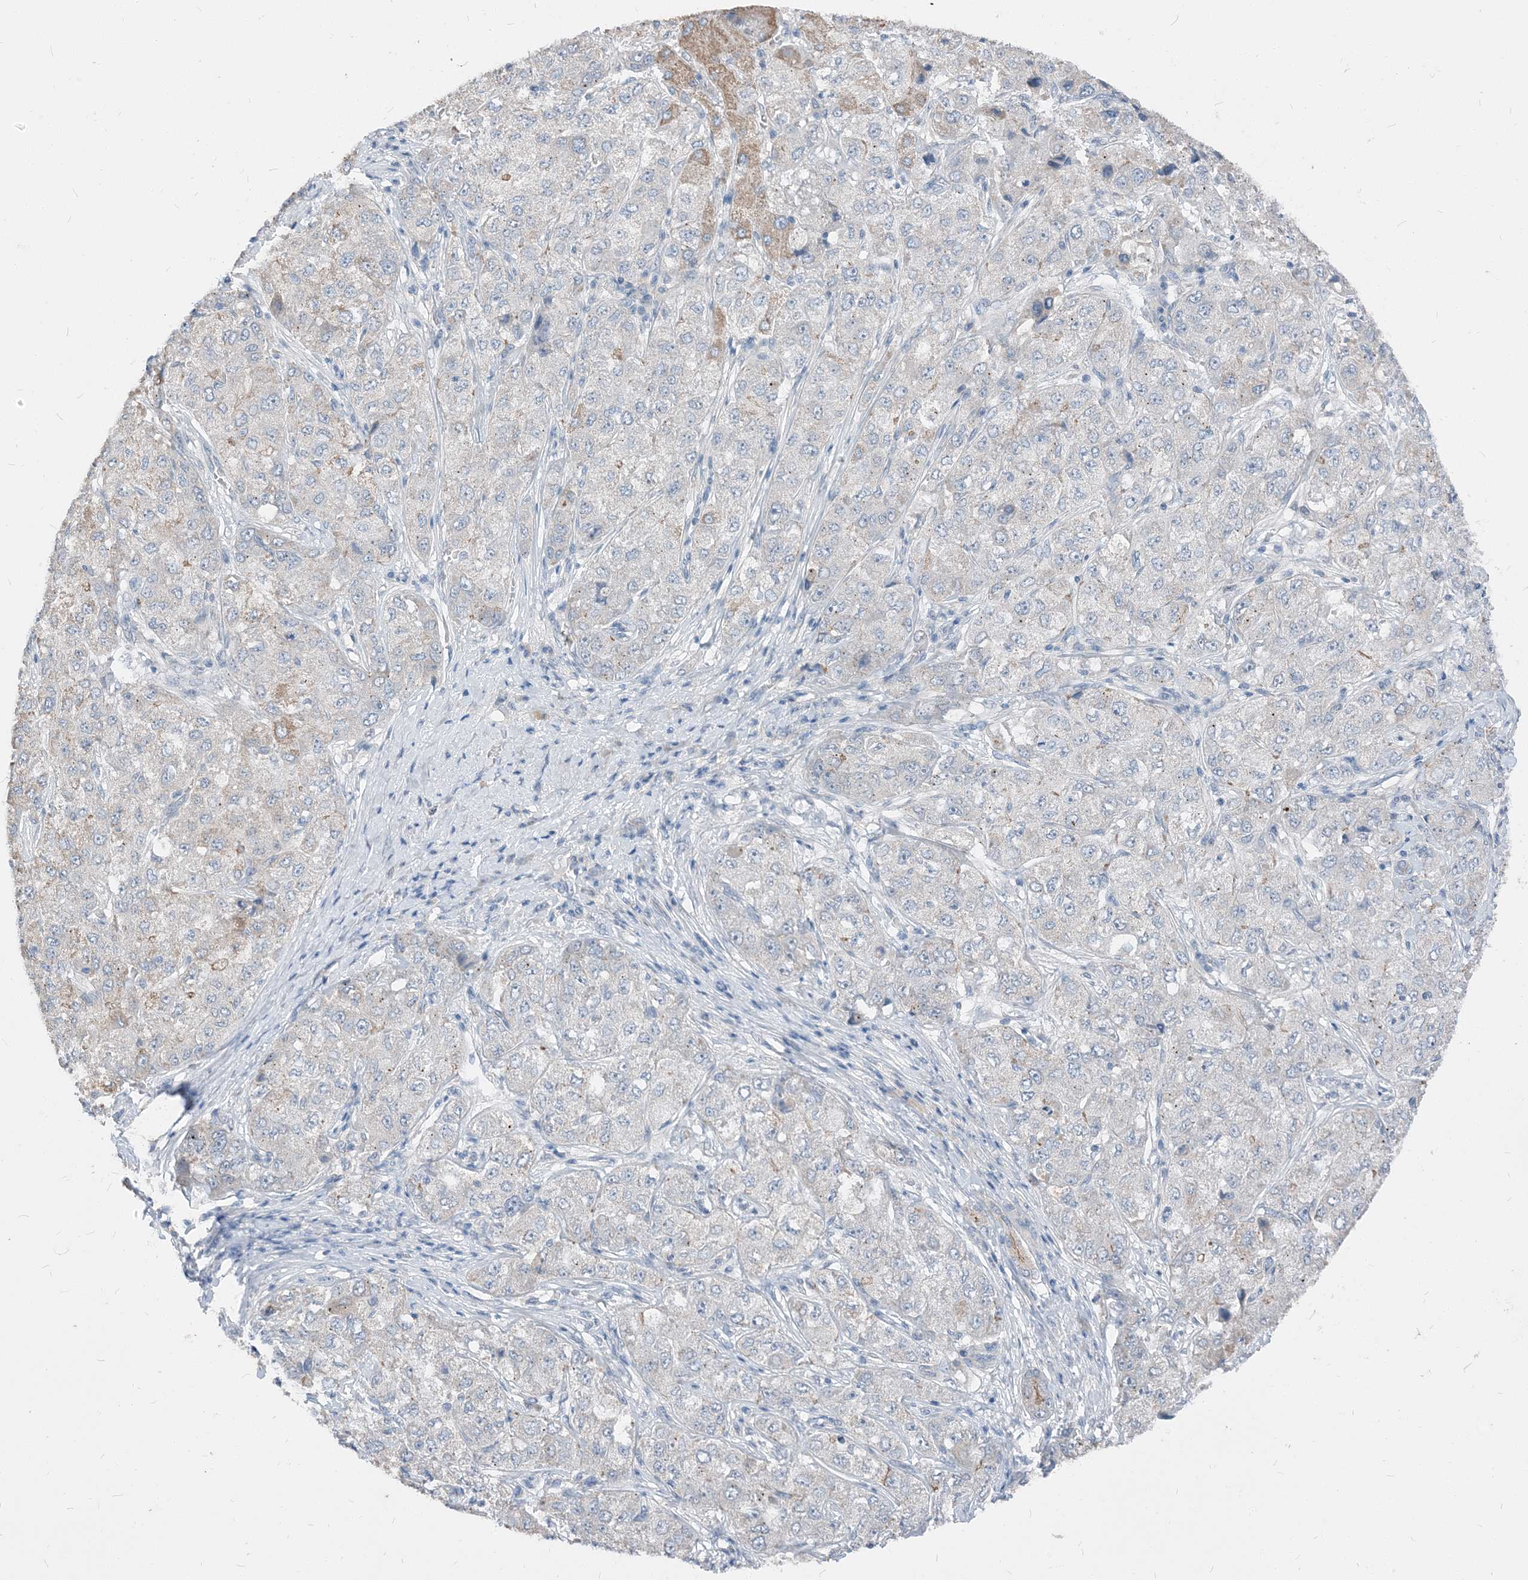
{"staining": {"intensity": "moderate", "quantity": "<25%", "location": "cytoplasmic/membranous"}, "tissue": "liver cancer", "cell_type": "Tumor cells", "image_type": "cancer", "snomed": [{"axis": "morphology", "description": "Carcinoma, Hepatocellular, NOS"}, {"axis": "topography", "description": "Liver"}], "caption": "The immunohistochemical stain highlights moderate cytoplasmic/membranous expression in tumor cells of liver cancer tissue. The protein is stained brown, and the nuclei are stained in blue (DAB (3,3'-diaminobenzidine) IHC with brightfield microscopy, high magnification).", "gene": "NCOA7", "patient": {"sex": "male", "age": 80}}